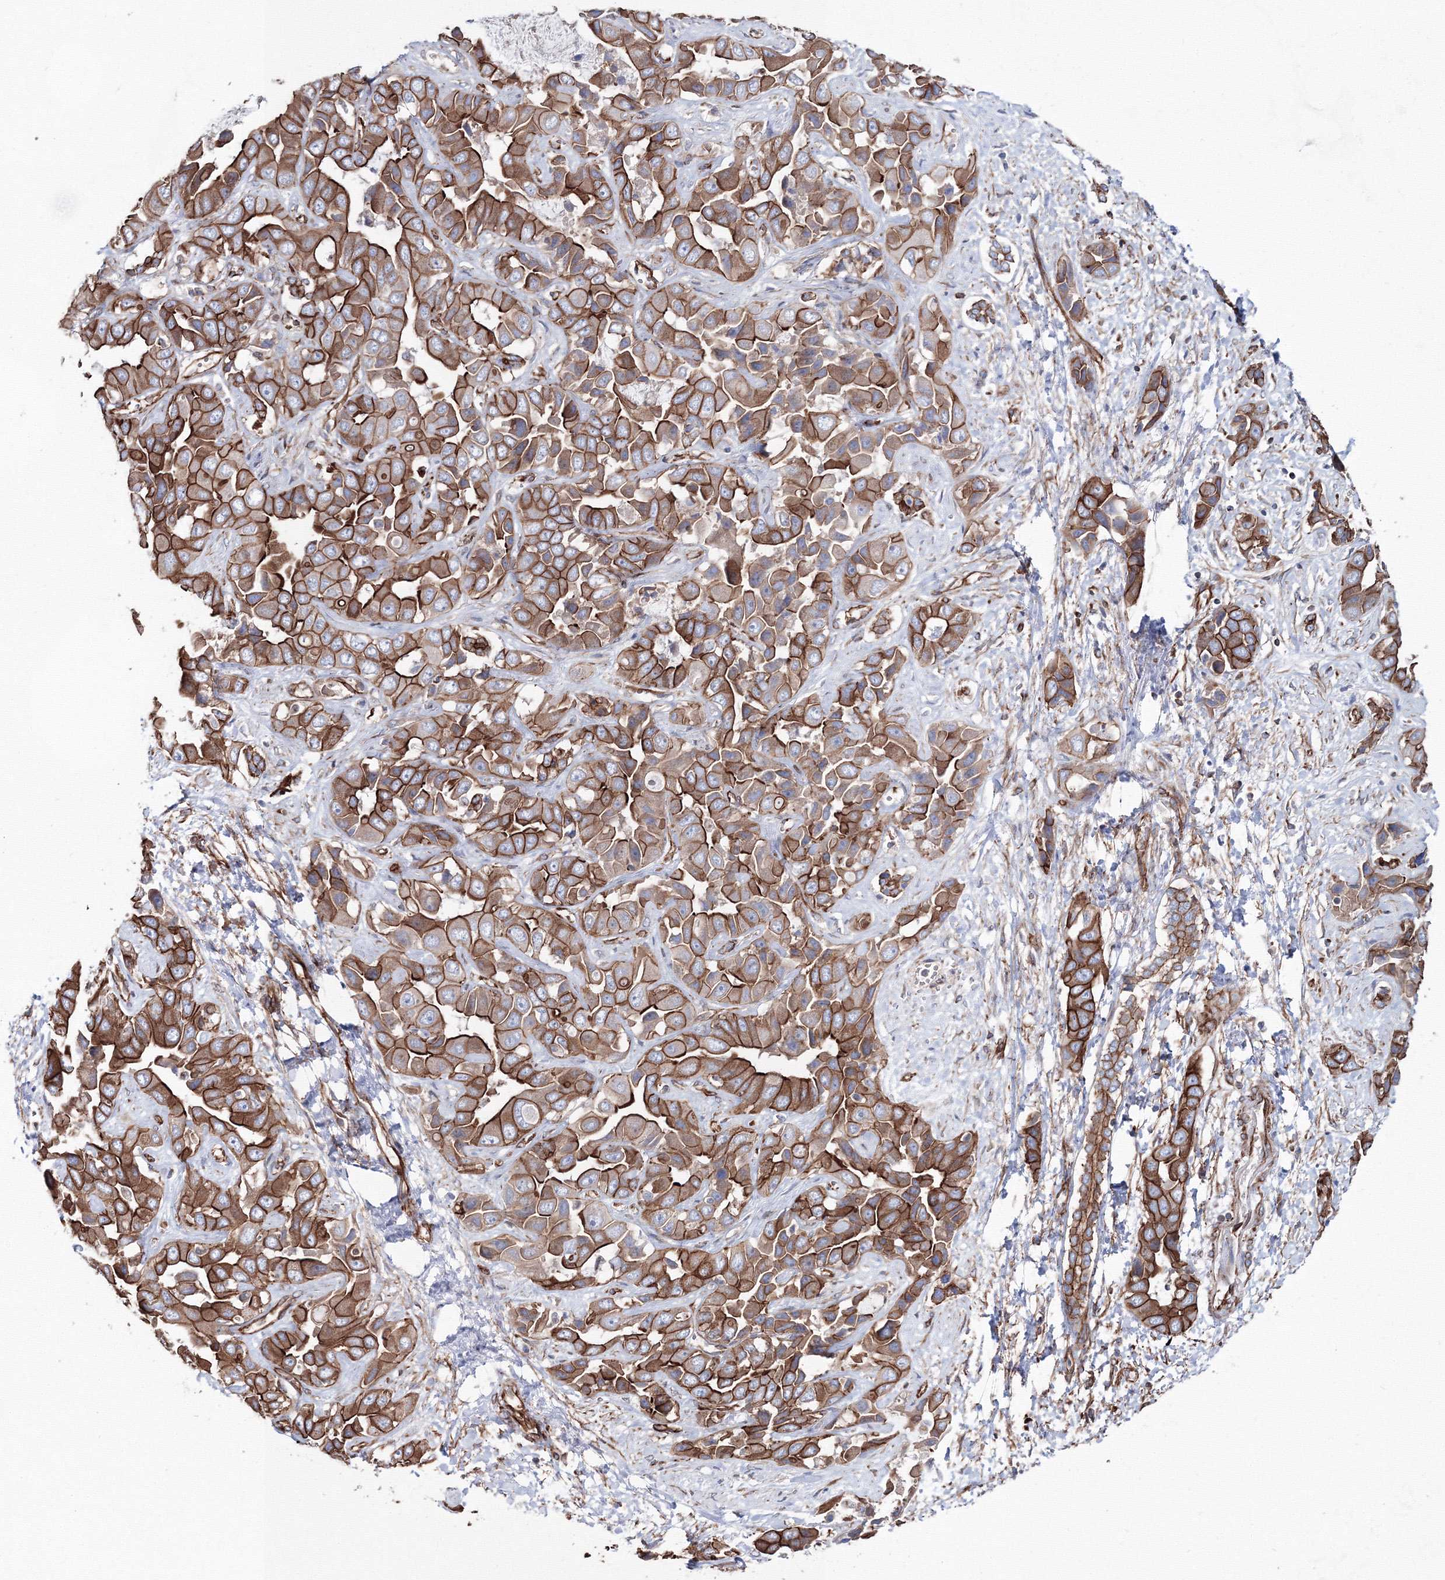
{"staining": {"intensity": "strong", "quantity": "25%-75%", "location": "cytoplasmic/membranous"}, "tissue": "liver cancer", "cell_type": "Tumor cells", "image_type": "cancer", "snomed": [{"axis": "morphology", "description": "Cholangiocarcinoma"}, {"axis": "topography", "description": "Liver"}], "caption": "A high-resolution photomicrograph shows immunohistochemistry (IHC) staining of liver cancer, which displays strong cytoplasmic/membranous staining in about 25%-75% of tumor cells.", "gene": "ANKRD37", "patient": {"sex": "female", "age": 52}}